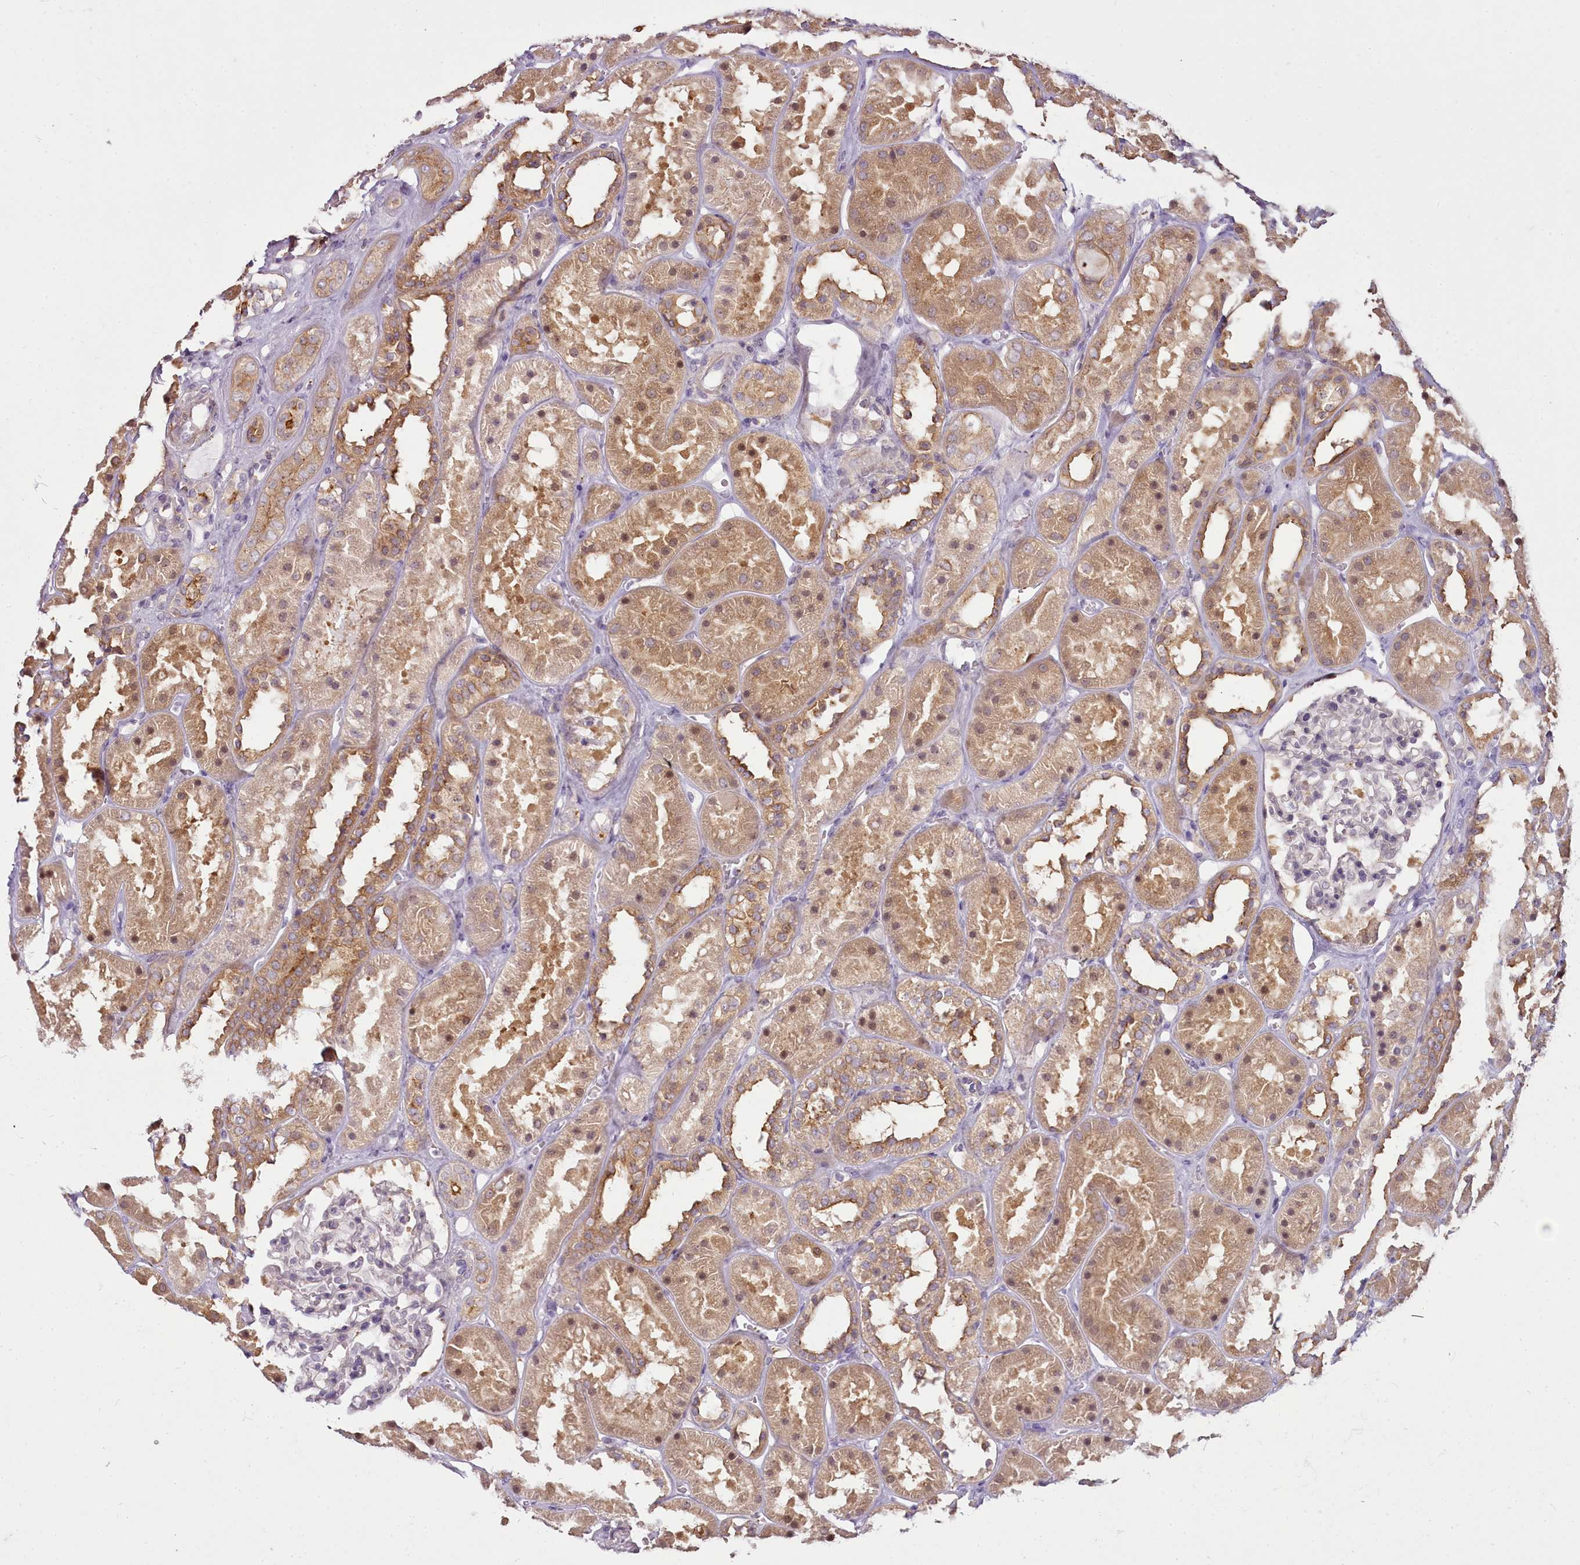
{"staining": {"intensity": "negative", "quantity": "none", "location": "none"}, "tissue": "kidney", "cell_type": "Cells in glomeruli", "image_type": "normal", "snomed": [{"axis": "morphology", "description": "Normal tissue, NOS"}, {"axis": "topography", "description": "Kidney"}], "caption": "This is a histopathology image of immunohistochemistry staining of benign kidney, which shows no expression in cells in glomeruli. (DAB immunohistochemistry (IHC) with hematoxylin counter stain).", "gene": "CAPN7", "patient": {"sex": "female", "age": 41}}